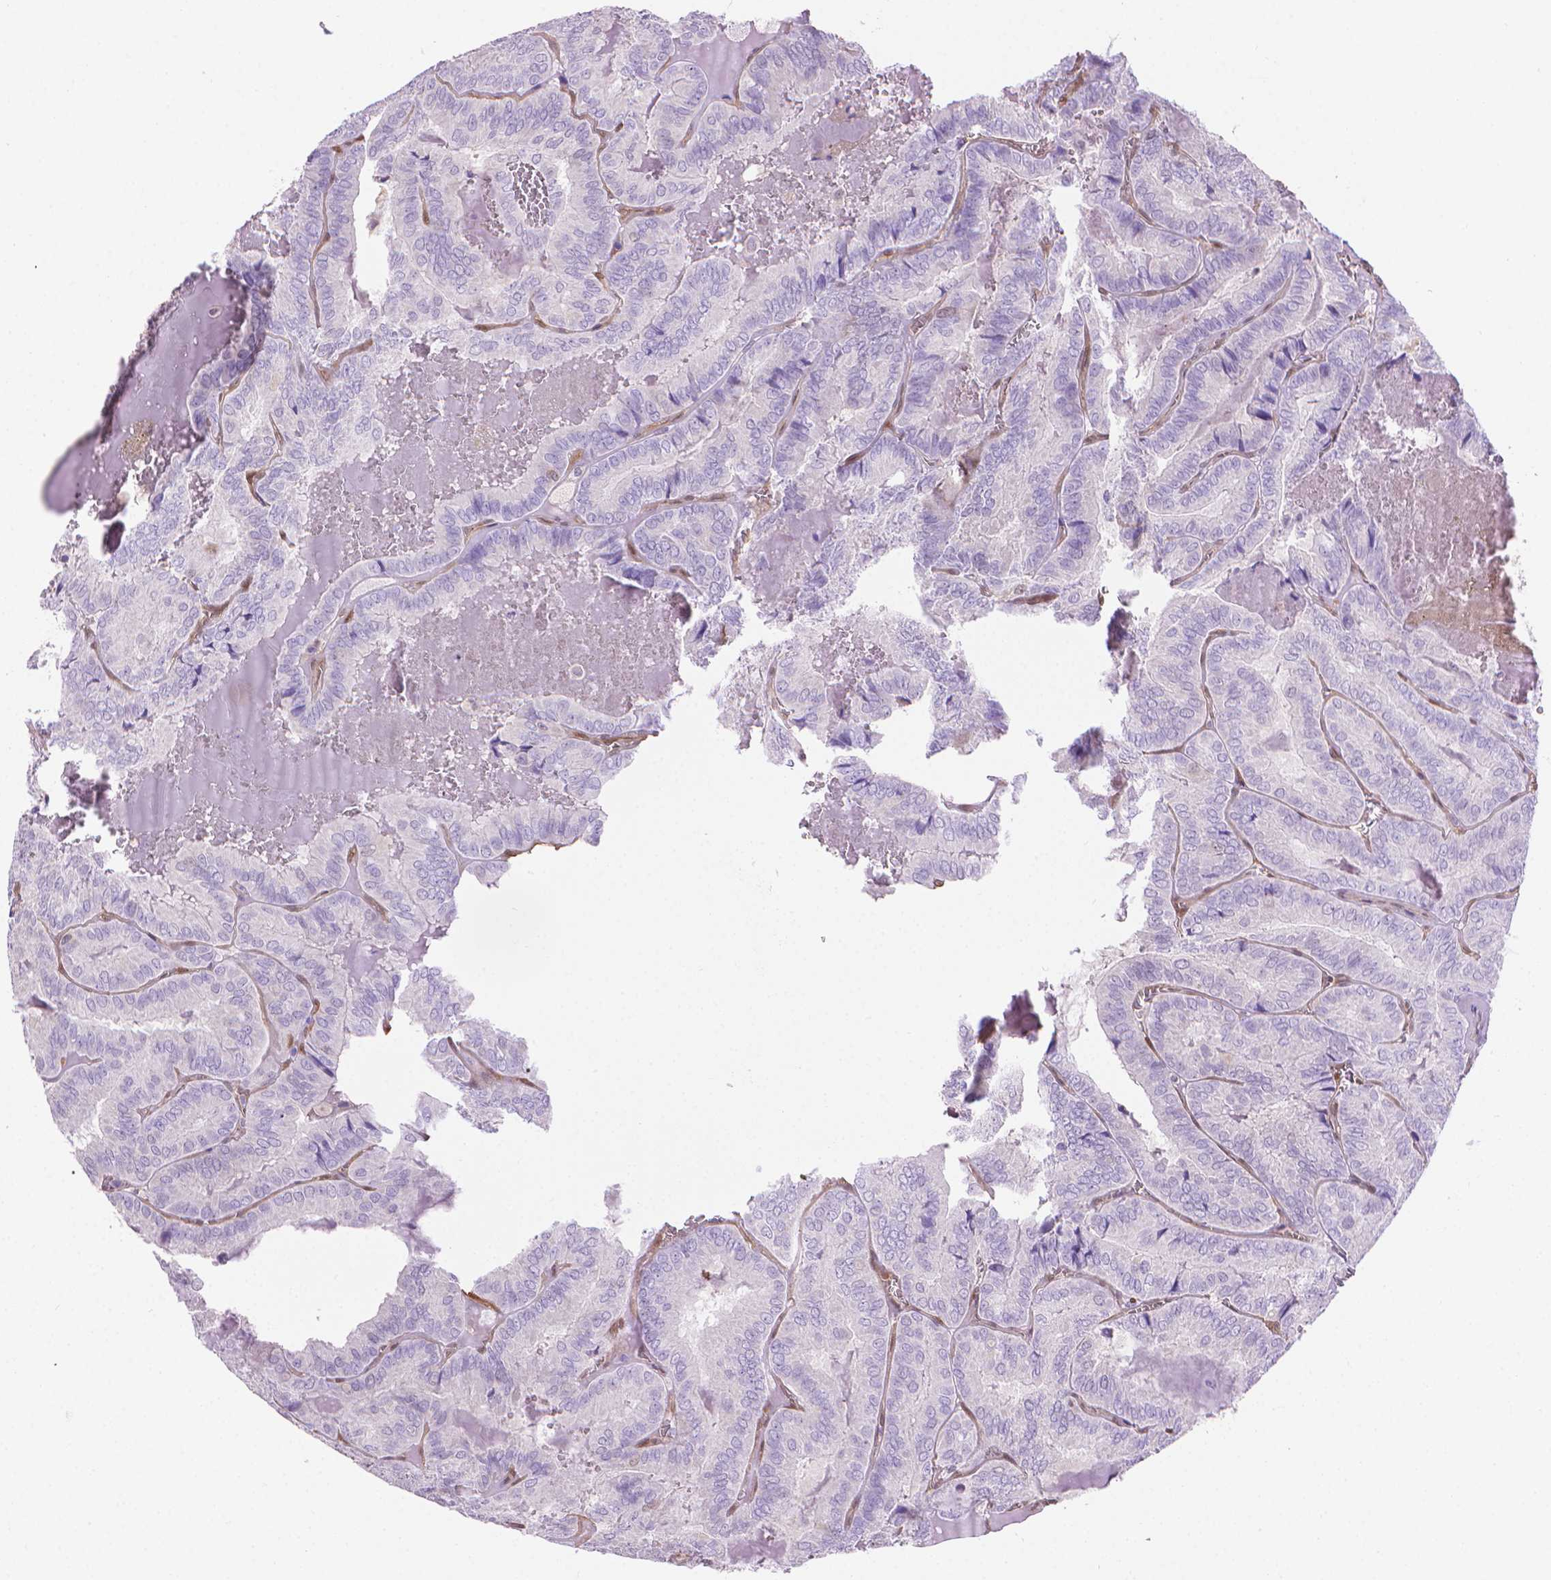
{"staining": {"intensity": "negative", "quantity": "none", "location": "none"}, "tissue": "thyroid cancer", "cell_type": "Tumor cells", "image_type": "cancer", "snomed": [{"axis": "morphology", "description": "Papillary adenocarcinoma, NOS"}, {"axis": "topography", "description": "Thyroid gland"}], "caption": "This is a micrograph of IHC staining of thyroid cancer, which shows no positivity in tumor cells.", "gene": "CLIC4", "patient": {"sex": "female", "age": 75}}